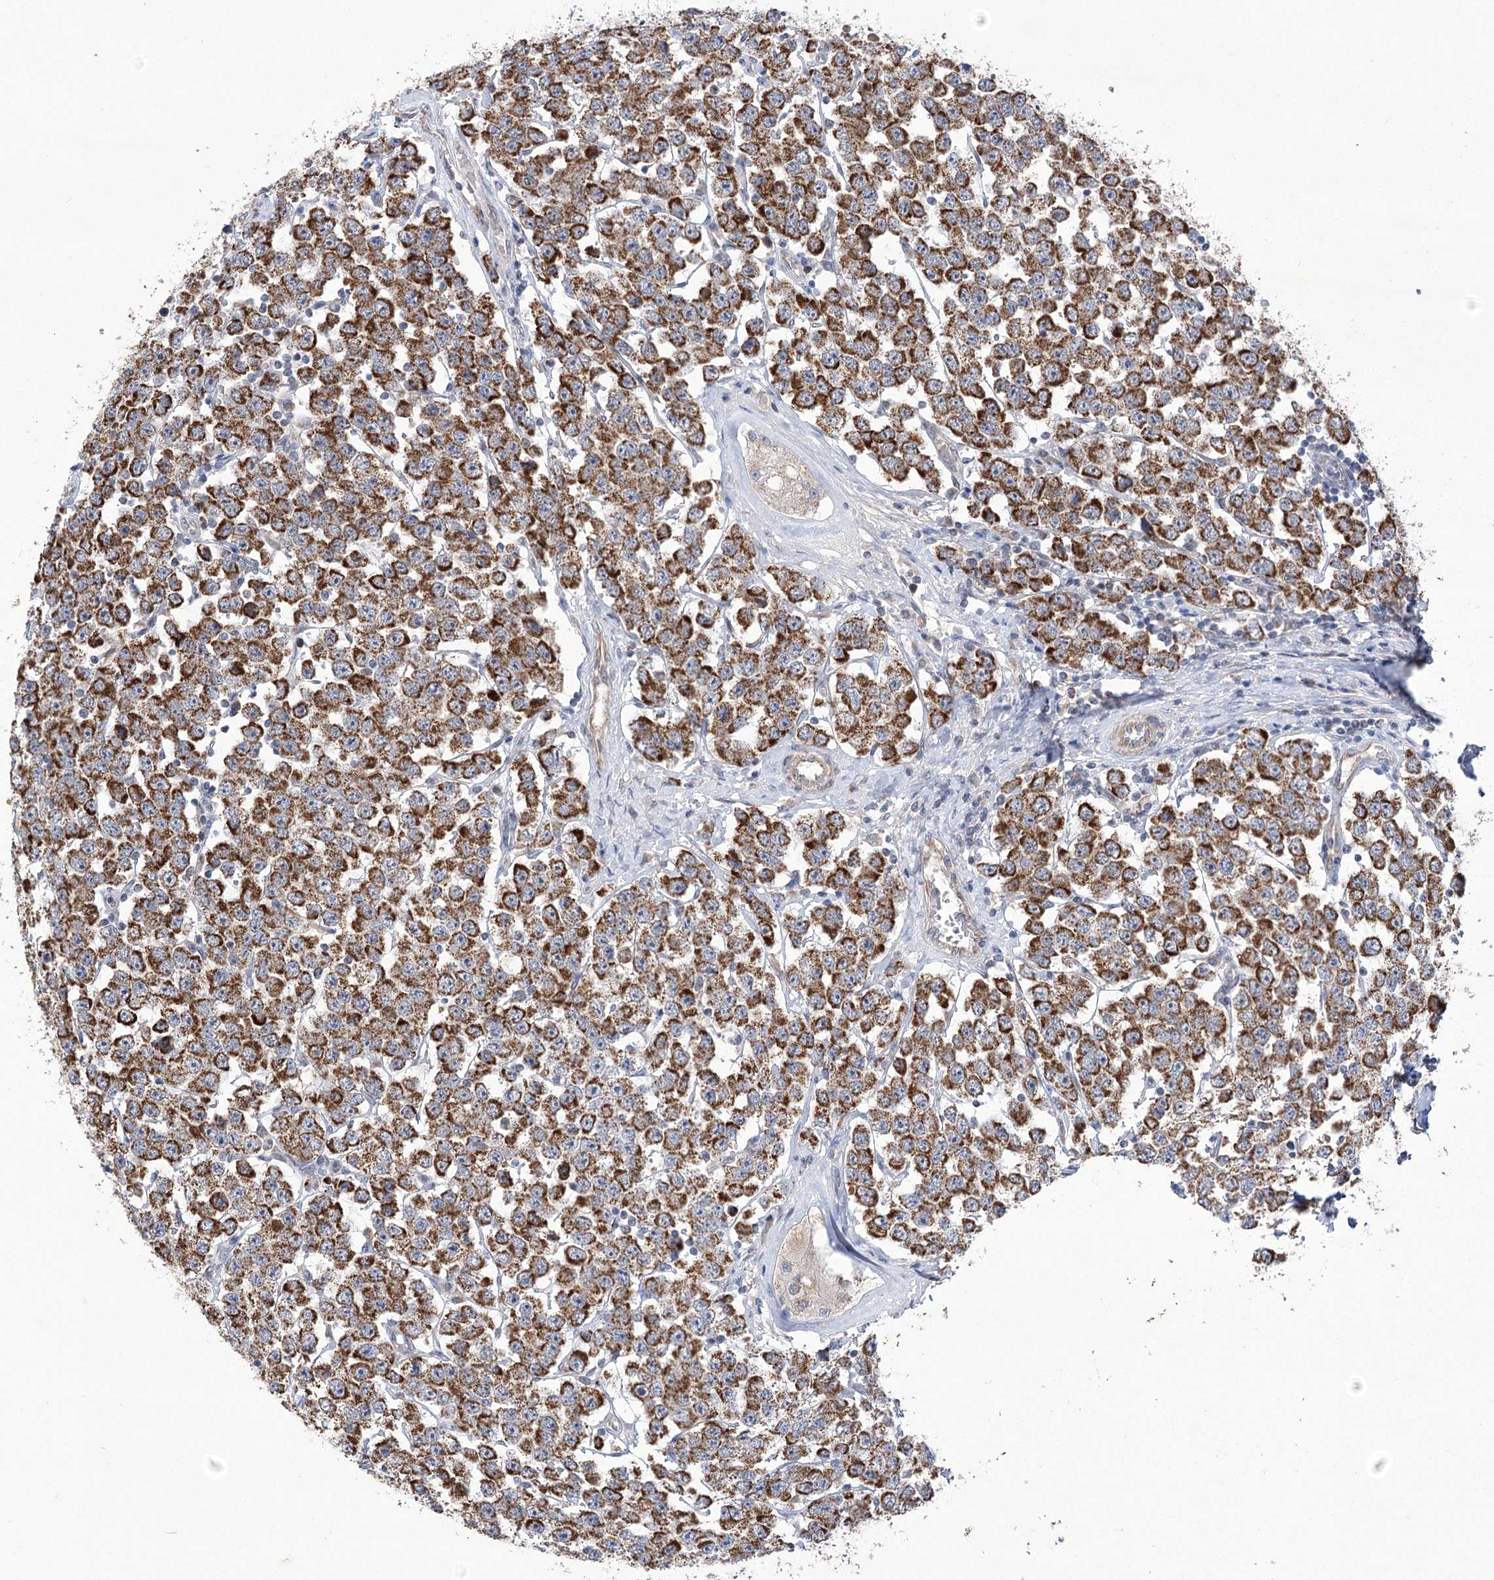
{"staining": {"intensity": "strong", "quantity": ">75%", "location": "cytoplasmic/membranous"}, "tissue": "testis cancer", "cell_type": "Tumor cells", "image_type": "cancer", "snomed": [{"axis": "morphology", "description": "Seminoma, NOS"}, {"axis": "topography", "description": "Testis"}], "caption": "The immunohistochemical stain highlights strong cytoplasmic/membranous expression in tumor cells of seminoma (testis) tissue. The protein is stained brown, and the nuclei are stained in blue (DAB IHC with brightfield microscopy, high magnification).", "gene": "ECHDC3", "patient": {"sex": "male", "age": 28}}